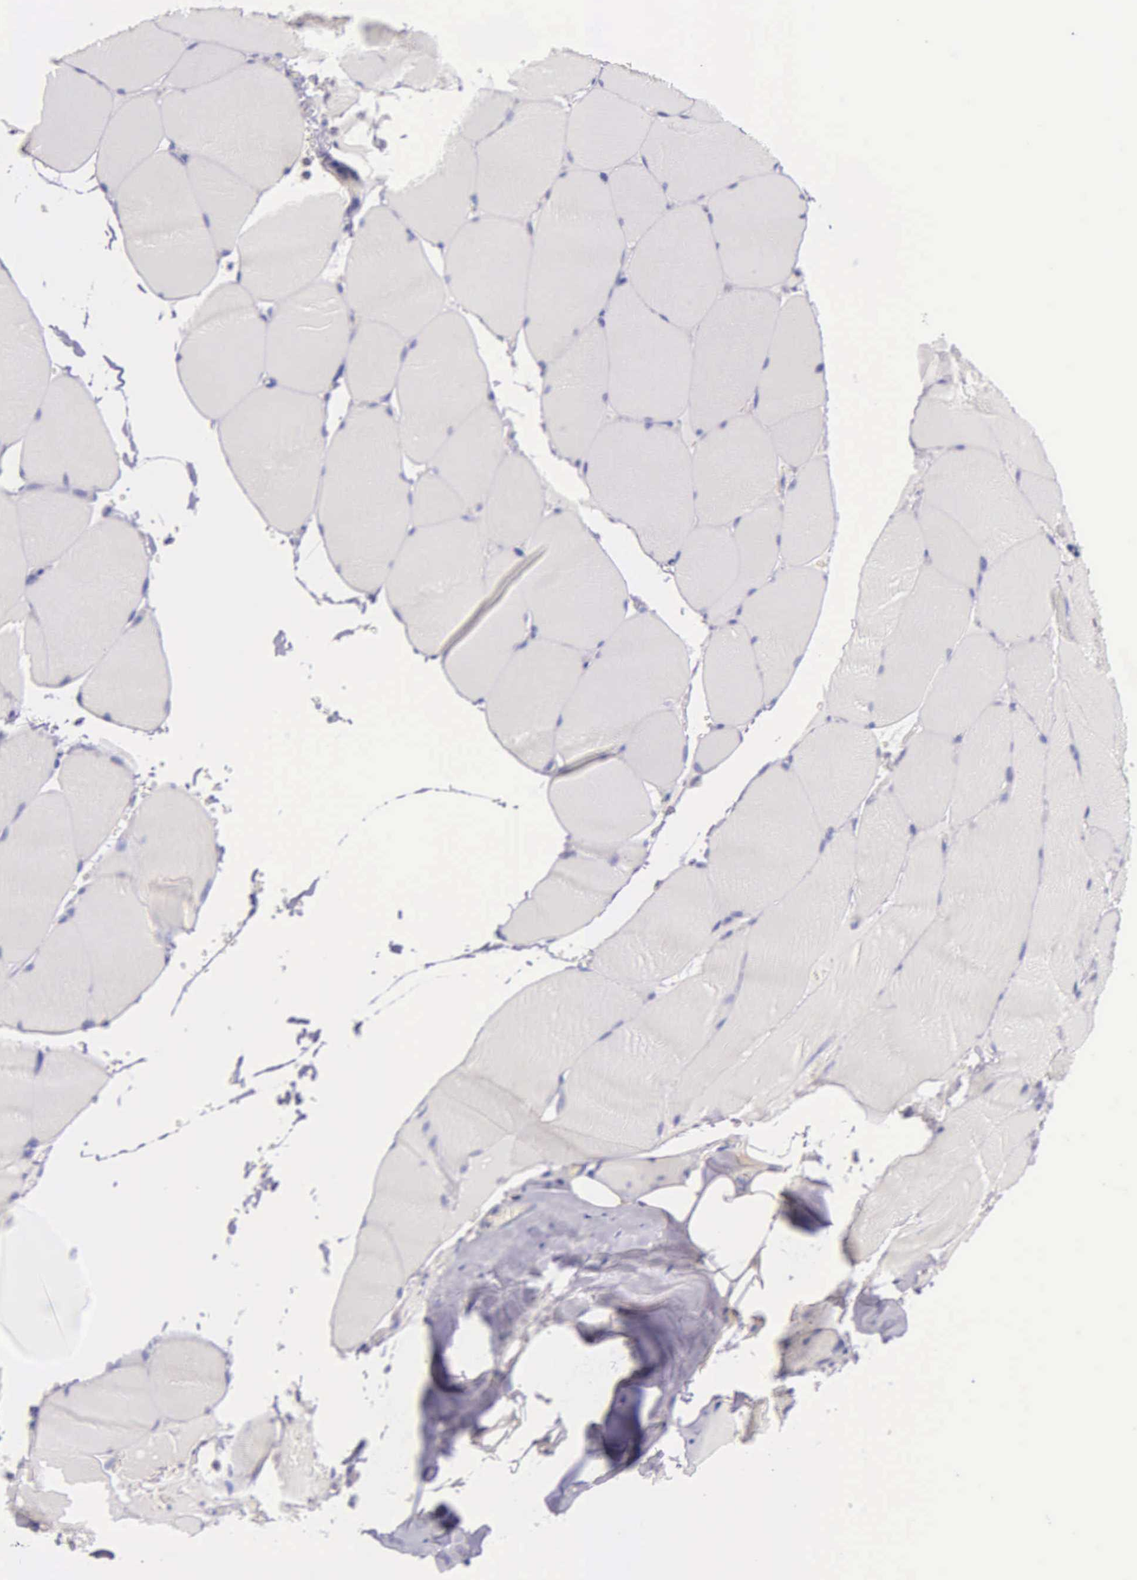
{"staining": {"intensity": "negative", "quantity": "none", "location": "none"}, "tissue": "skeletal muscle", "cell_type": "Myocytes", "image_type": "normal", "snomed": [{"axis": "morphology", "description": "Normal tissue, NOS"}, {"axis": "topography", "description": "Skeletal muscle"}], "caption": "Myocytes are negative for brown protein staining in benign skeletal muscle. (Brightfield microscopy of DAB (3,3'-diaminobenzidine) immunohistochemistry at high magnification).", "gene": "CTAGE15", "patient": {"sex": "male", "age": 71}}